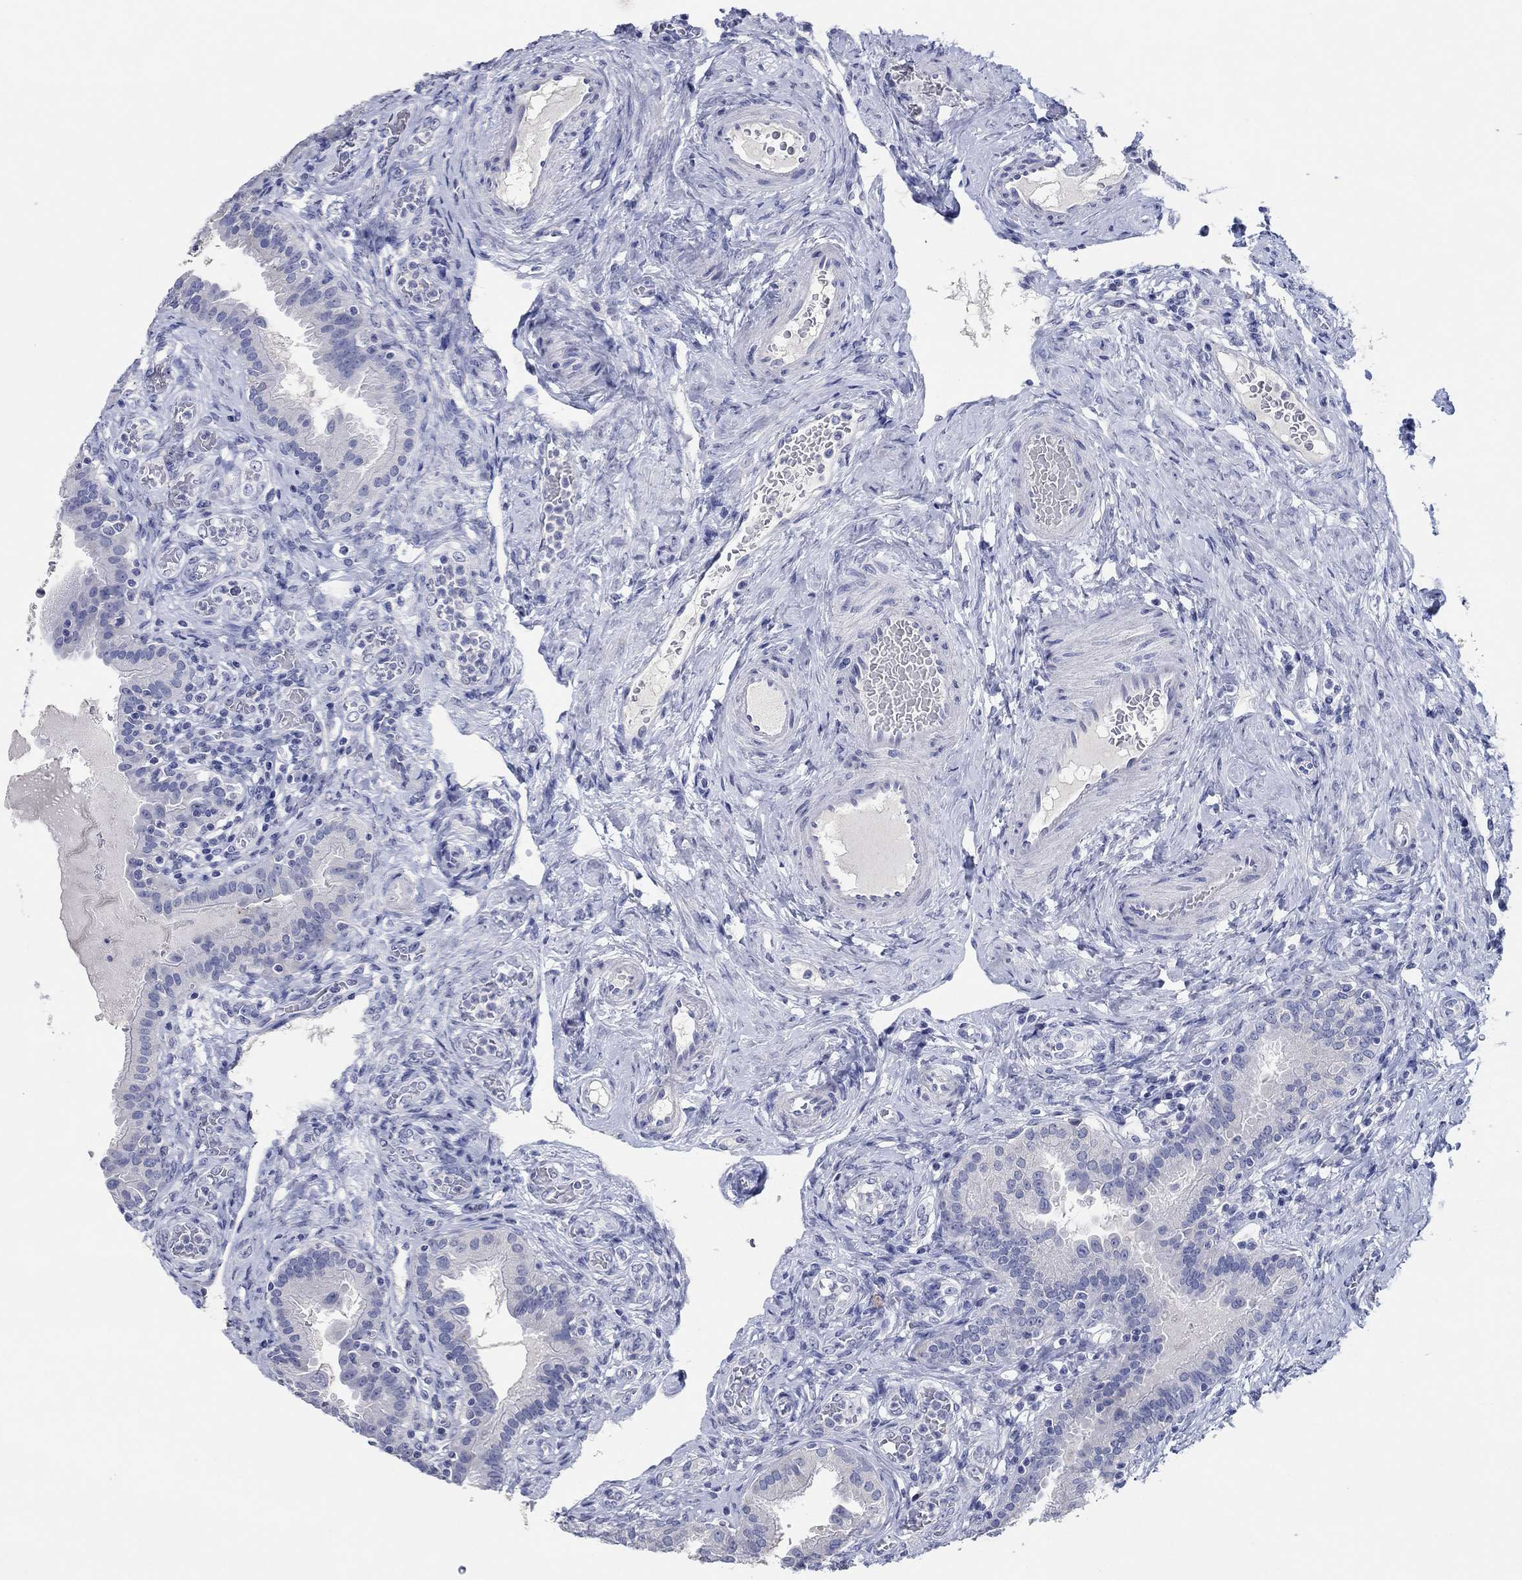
{"staining": {"intensity": "negative", "quantity": "none", "location": "none"}, "tissue": "fallopian tube", "cell_type": "Glandular cells", "image_type": "normal", "snomed": [{"axis": "morphology", "description": "Normal tissue, NOS"}, {"axis": "topography", "description": "Fallopian tube"}, {"axis": "topography", "description": "Ovary"}], "caption": "Immunohistochemistry of normal human fallopian tube demonstrates no staining in glandular cells.", "gene": "POU5F1", "patient": {"sex": "female", "age": 41}}